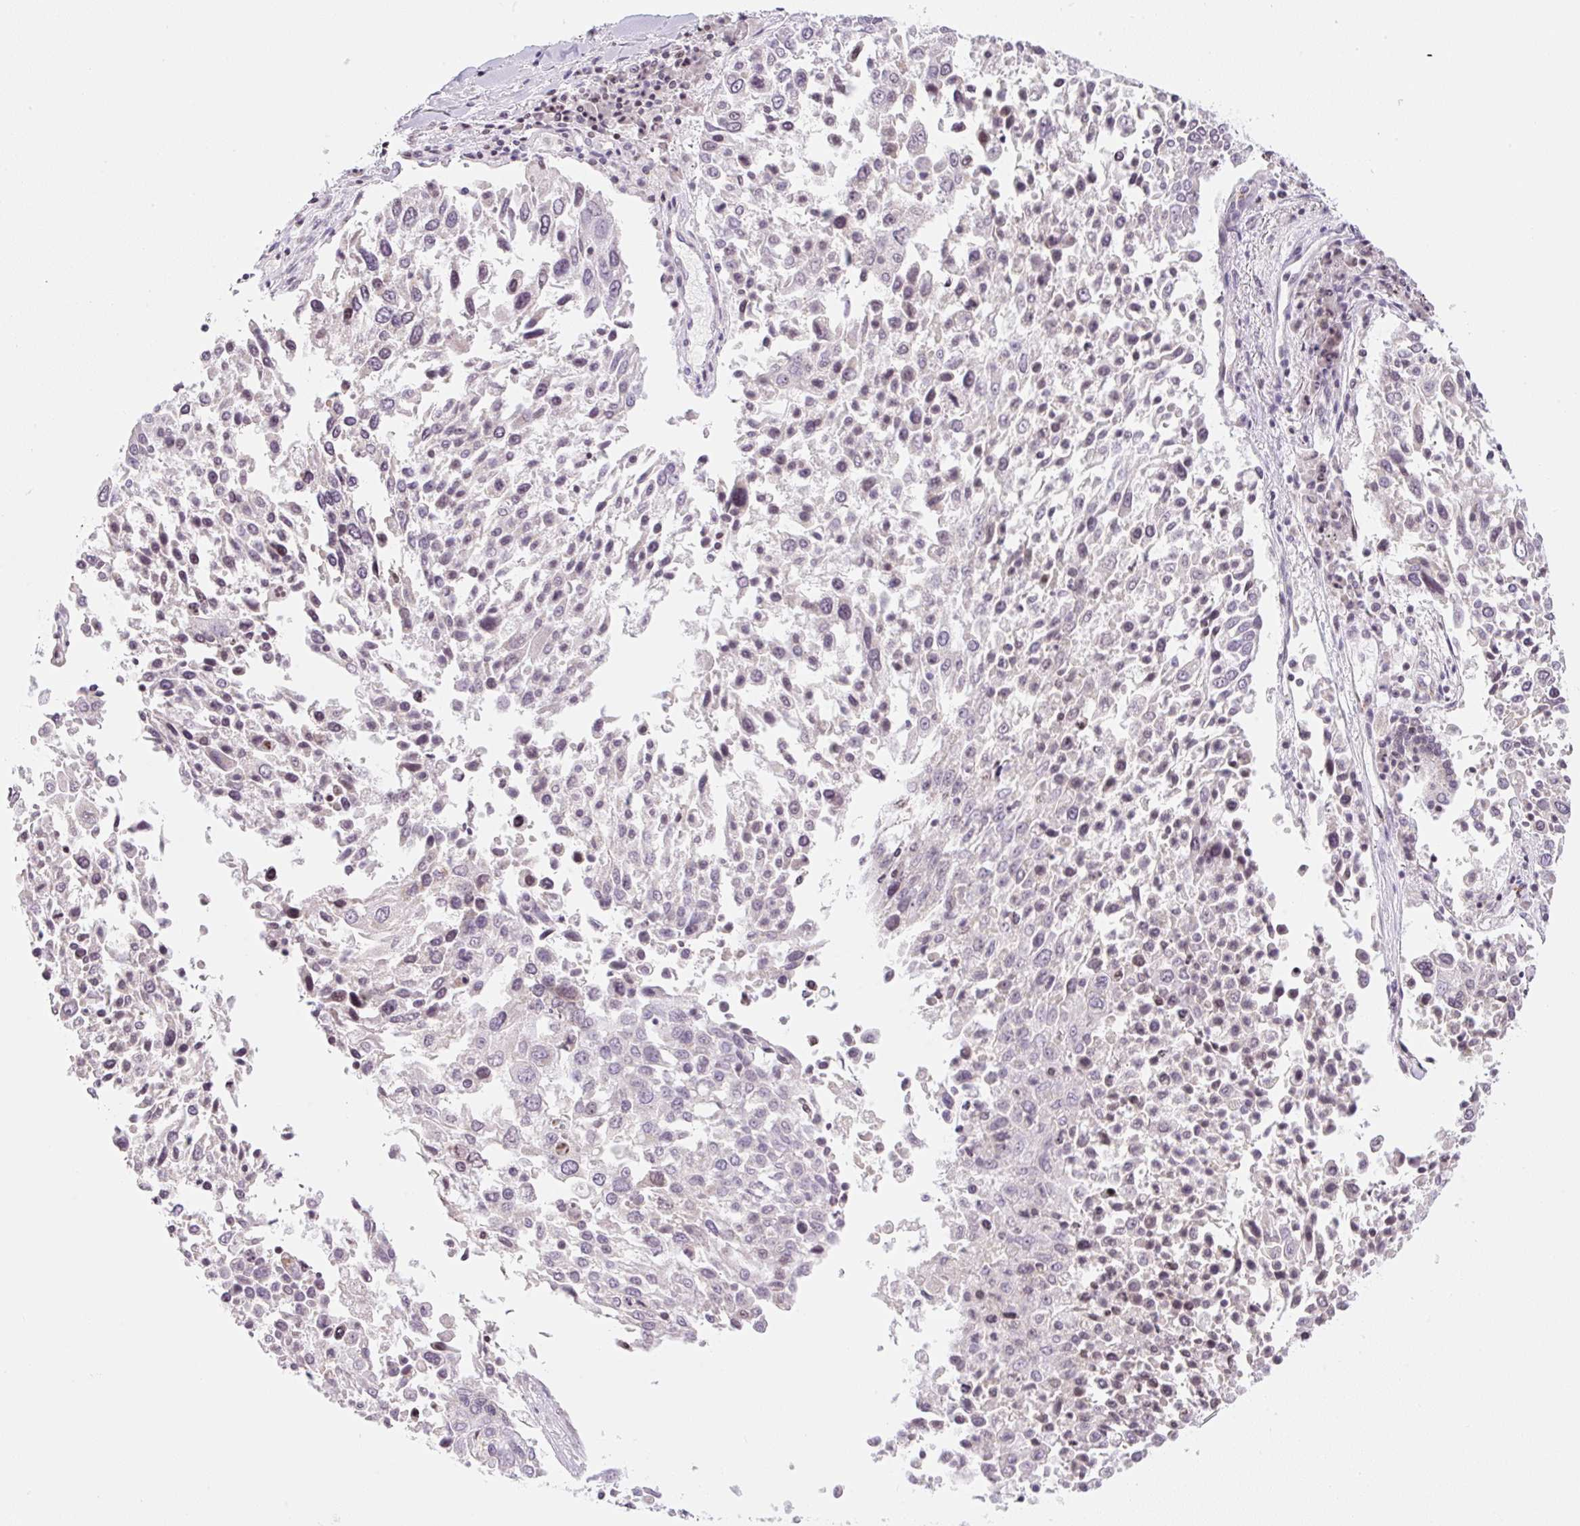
{"staining": {"intensity": "weak", "quantity": "<25%", "location": "nuclear"}, "tissue": "lung cancer", "cell_type": "Tumor cells", "image_type": "cancer", "snomed": [{"axis": "morphology", "description": "Squamous cell carcinoma, NOS"}, {"axis": "topography", "description": "Lung"}], "caption": "A micrograph of human lung squamous cell carcinoma is negative for staining in tumor cells. (Brightfield microscopy of DAB IHC at high magnification).", "gene": "CASKIN1", "patient": {"sex": "male", "age": 65}}